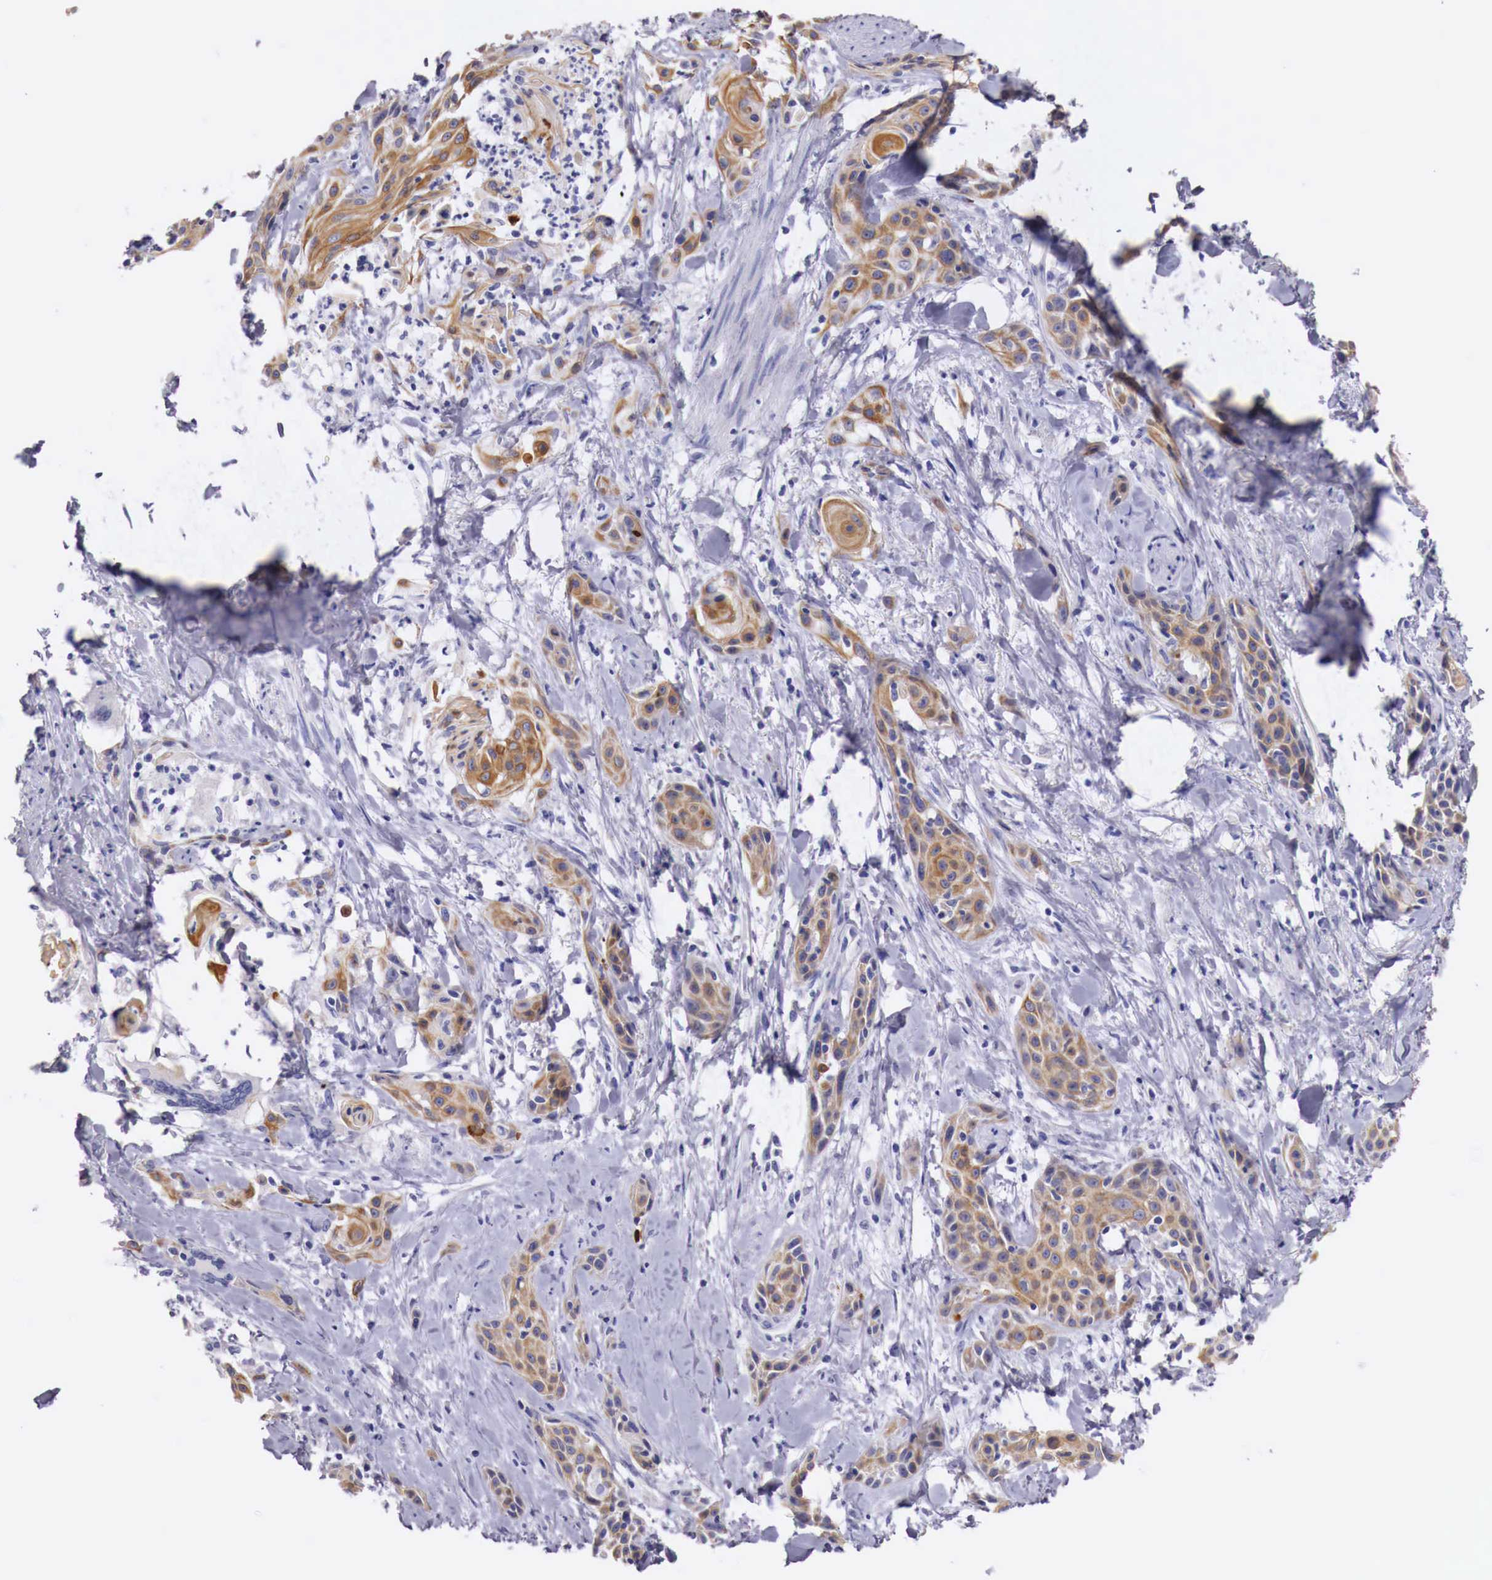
{"staining": {"intensity": "moderate", "quantity": ">75%", "location": "cytoplasmic/membranous"}, "tissue": "skin cancer", "cell_type": "Tumor cells", "image_type": "cancer", "snomed": [{"axis": "morphology", "description": "Squamous cell carcinoma, NOS"}, {"axis": "topography", "description": "Skin"}, {"axis": "topography", "description": "Anal"}], "caption": "A brown stain highlights moderate cytoplasmic/membranous positivity of a protein in skin squamous cell carcinoma tumor cells. Using DAB (brown) and hematoxylin (blue) stains, captured at high magnification using brightfield microscopy.", "gene": "NREP", "patient": {"sex": "male", "age": 64}}